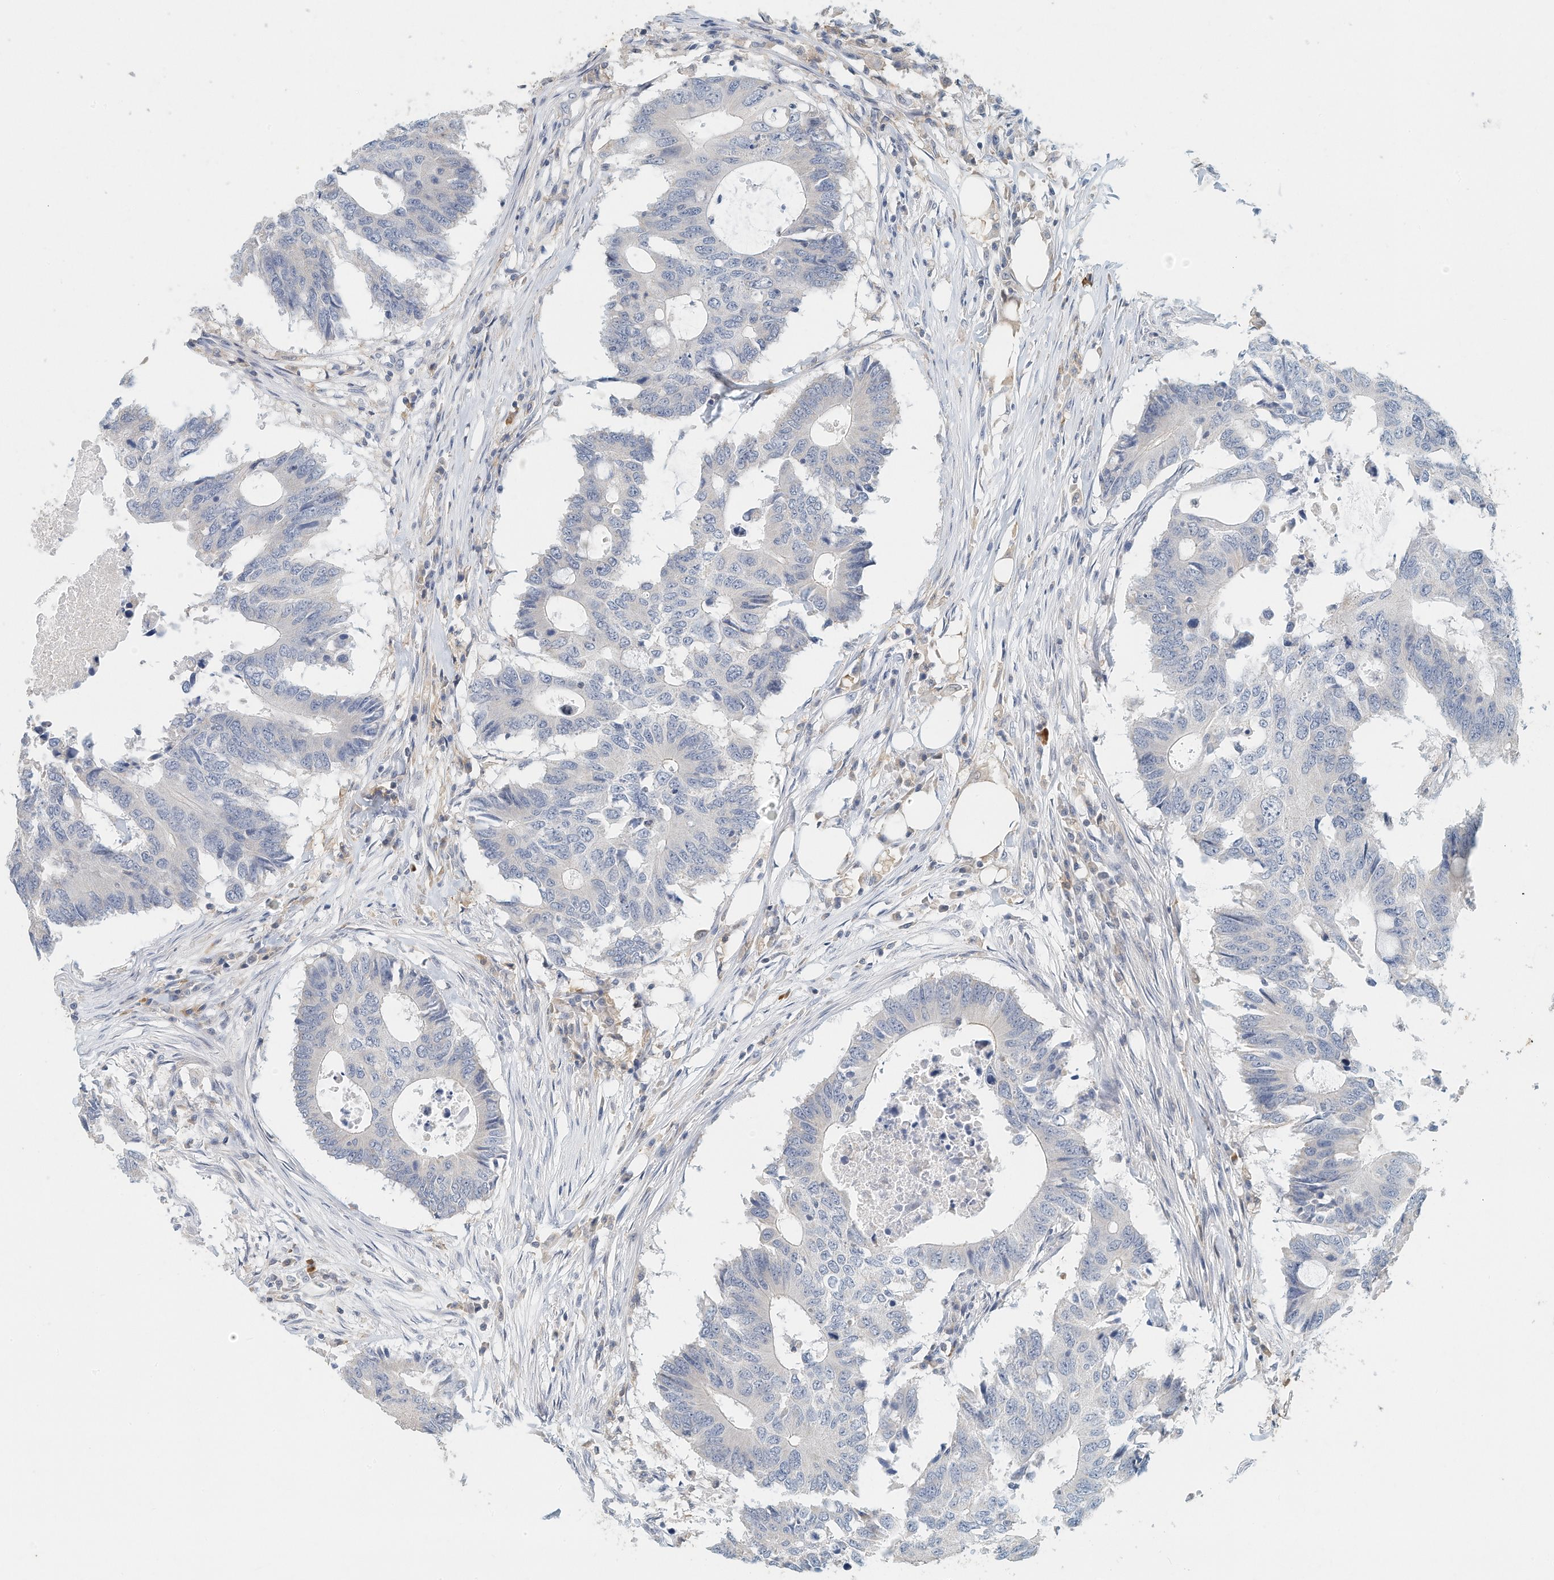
{"staining": {"intensity": "negative", "quantity": "none", "location": "none"}, "tissue": "colorectal cancer", "cell_type": "Tumor cells", "image_type": "cancer", "snomed": [{"axis": "morphology", "description": "Adenocarcinoma, NOS"}, {"axis": "topography", "description": "Colon"}], "caption": "DAB immunohistochemical staining of human colorectal adenocarcinoma exhibits no significant positivity in tumor cells. (DAB (3,3'-diaminobenzidine) immunohistochemistry with hematoxylin counter stain).", "gene": "MICAL1", "patient": {"sex": "male", "age": 71}}